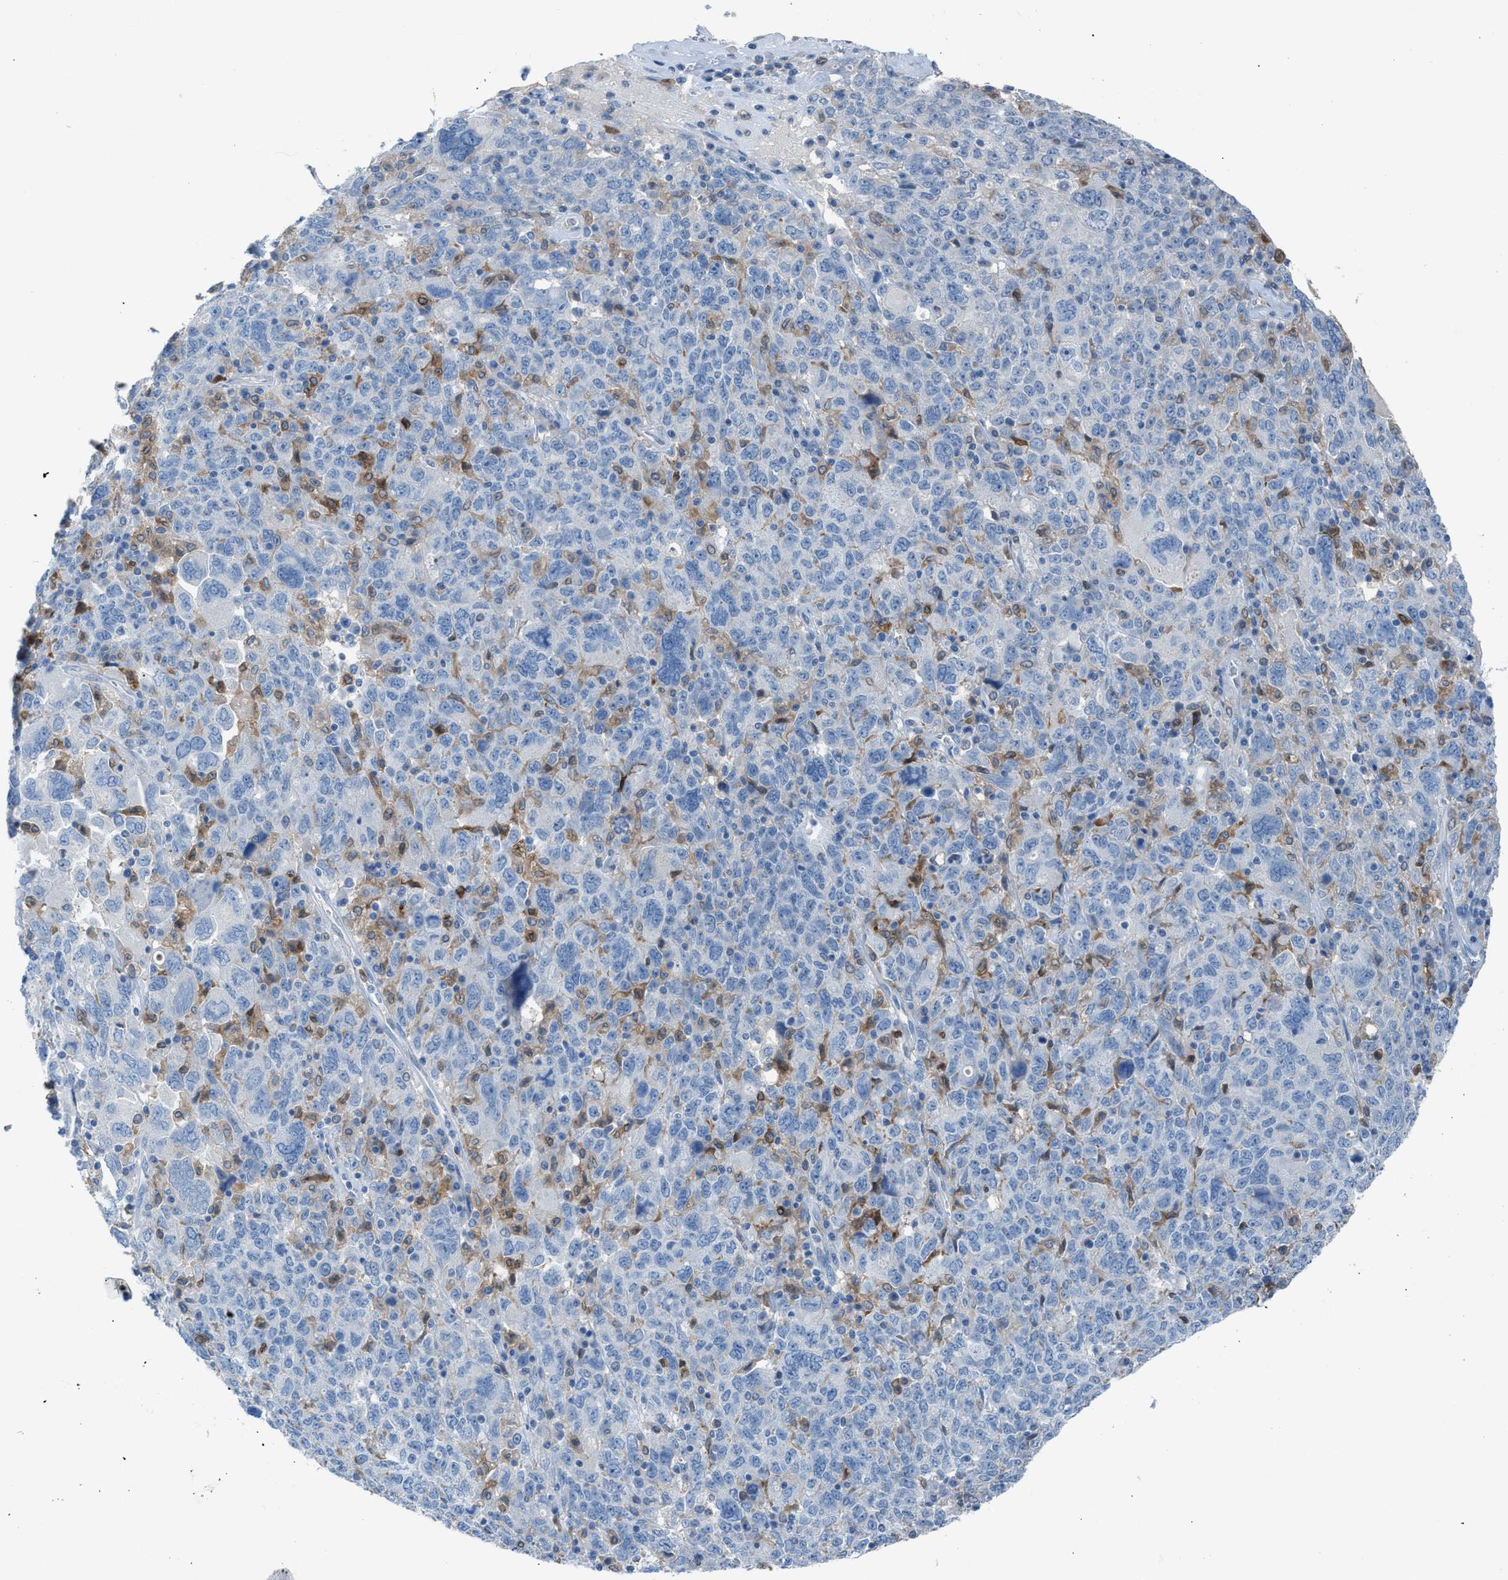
{"staining": {"intensity": "negative", "quantity": "none", "location": "none"}, "tissue": "ovarian cancer", "cell_type": "Tumor cells", "image_type": "cancer", "snomed": [{"axis": "morphology", "description": "Carcinoma, endometroid"}, {"axis": "topography", "description": "Ovary"}], "caption": "Protein analysis of ovarian endometroid carcinoma demonstrates no significant expression in tumor cells.", "gene": "CLEC10A", "patient": {"sex": "female", "age": 62}}